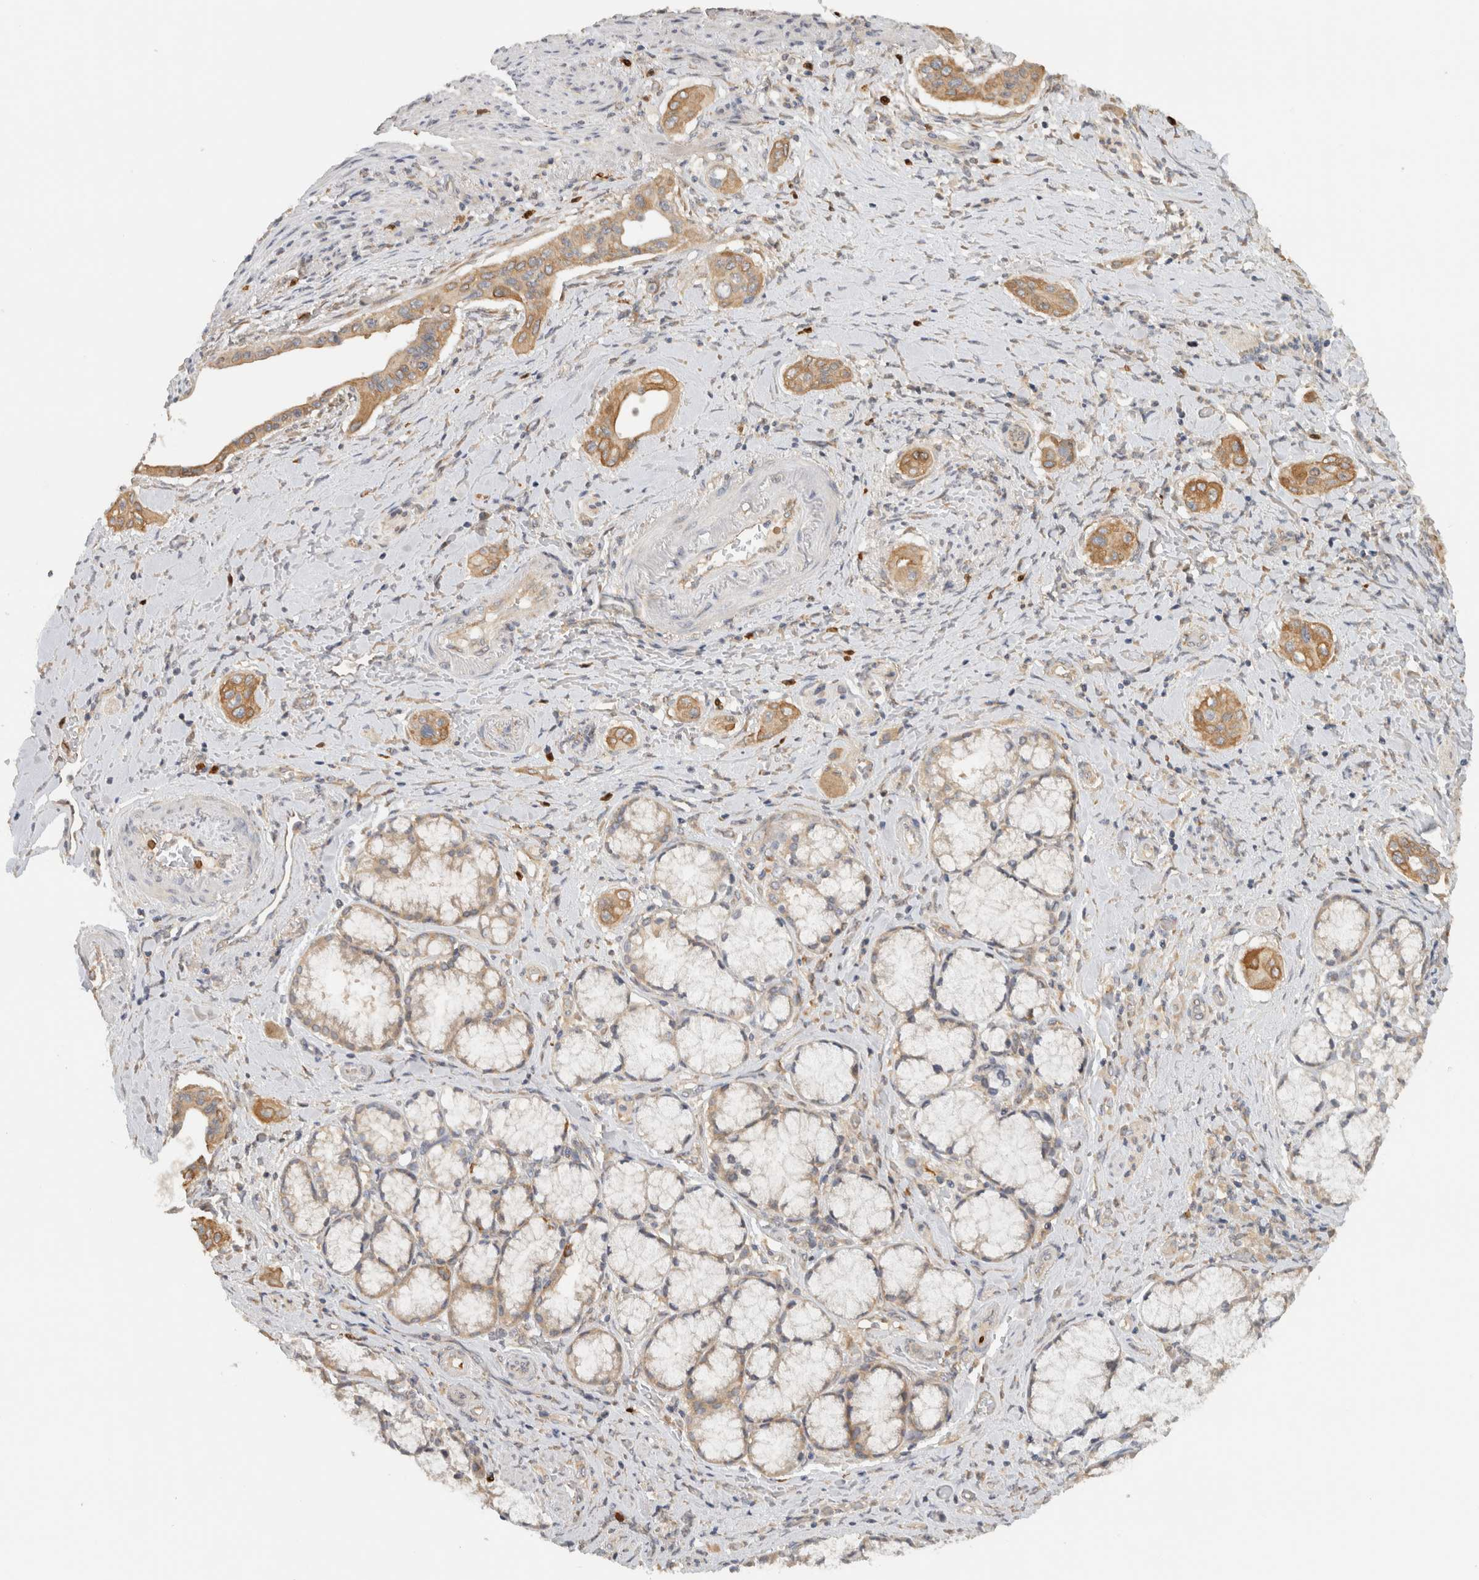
{"staining": {"intensity": "moderate", "quantity": ">75%", "location": "cytoplasmic/membranous"}, "tissue": "pancreatic cancer", "cell_type": "Tumor cells", "image_type": "cancer", "snomed": [{"axis": "morphology", "description": "Adenocarcinoma, NOS"}, {"axis": "topography", "description": "Pancreas"}], "caption": "Pancreatic cancer (adenocarcinoma) tissue exhibits moderate cytoplasmic/membranous expression in approximately >75% of tumor cells Using DAB (3,3'-diaminobenzidine) (brown) and hematoxylin (blue) stains, captured at high magnification using brightfield microscopy.", "gene": "PUM1", "patient": {"sex": "male", "age": 77}}